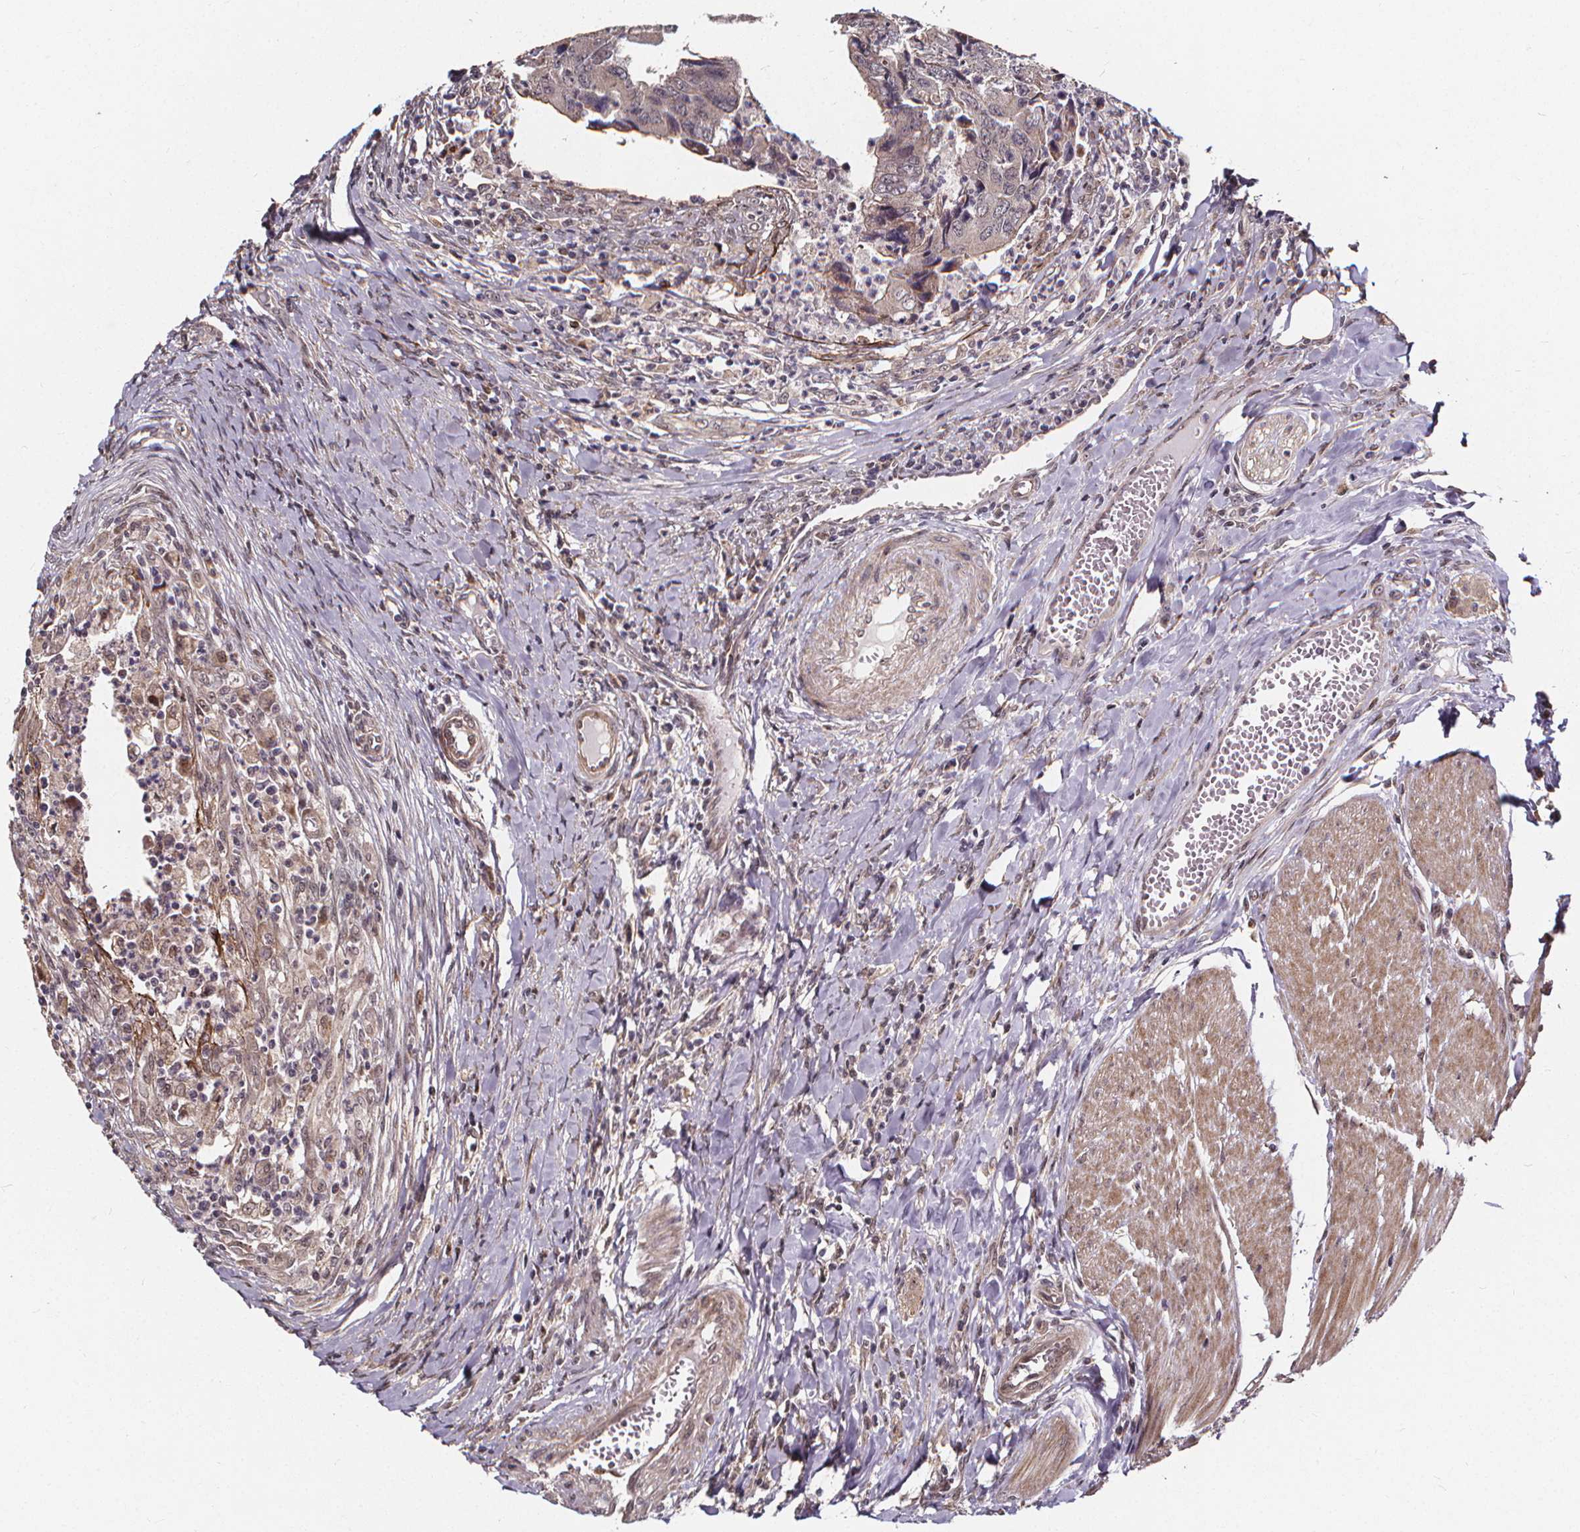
{"staining": {"intensity": "negative", "quantity": "none", "location": "none"}, "tissue": "colorectal cancer", "cell_type": "Tumor cells", "image_type": "cancer", "snomed": [{"axis": "morphology", "description": "Adenocarcinoma, NOS"}, {"axis": "topography", "description": "Colon"}], "caption": "Immunohistochemistry (IHC) micrograph of colorectal adenocarcinoma stained for a protein (brown), which reveals no positivity in tumor cells.", "gene": "DDIT3", "patient": {"sex": "female", "age": 67}}